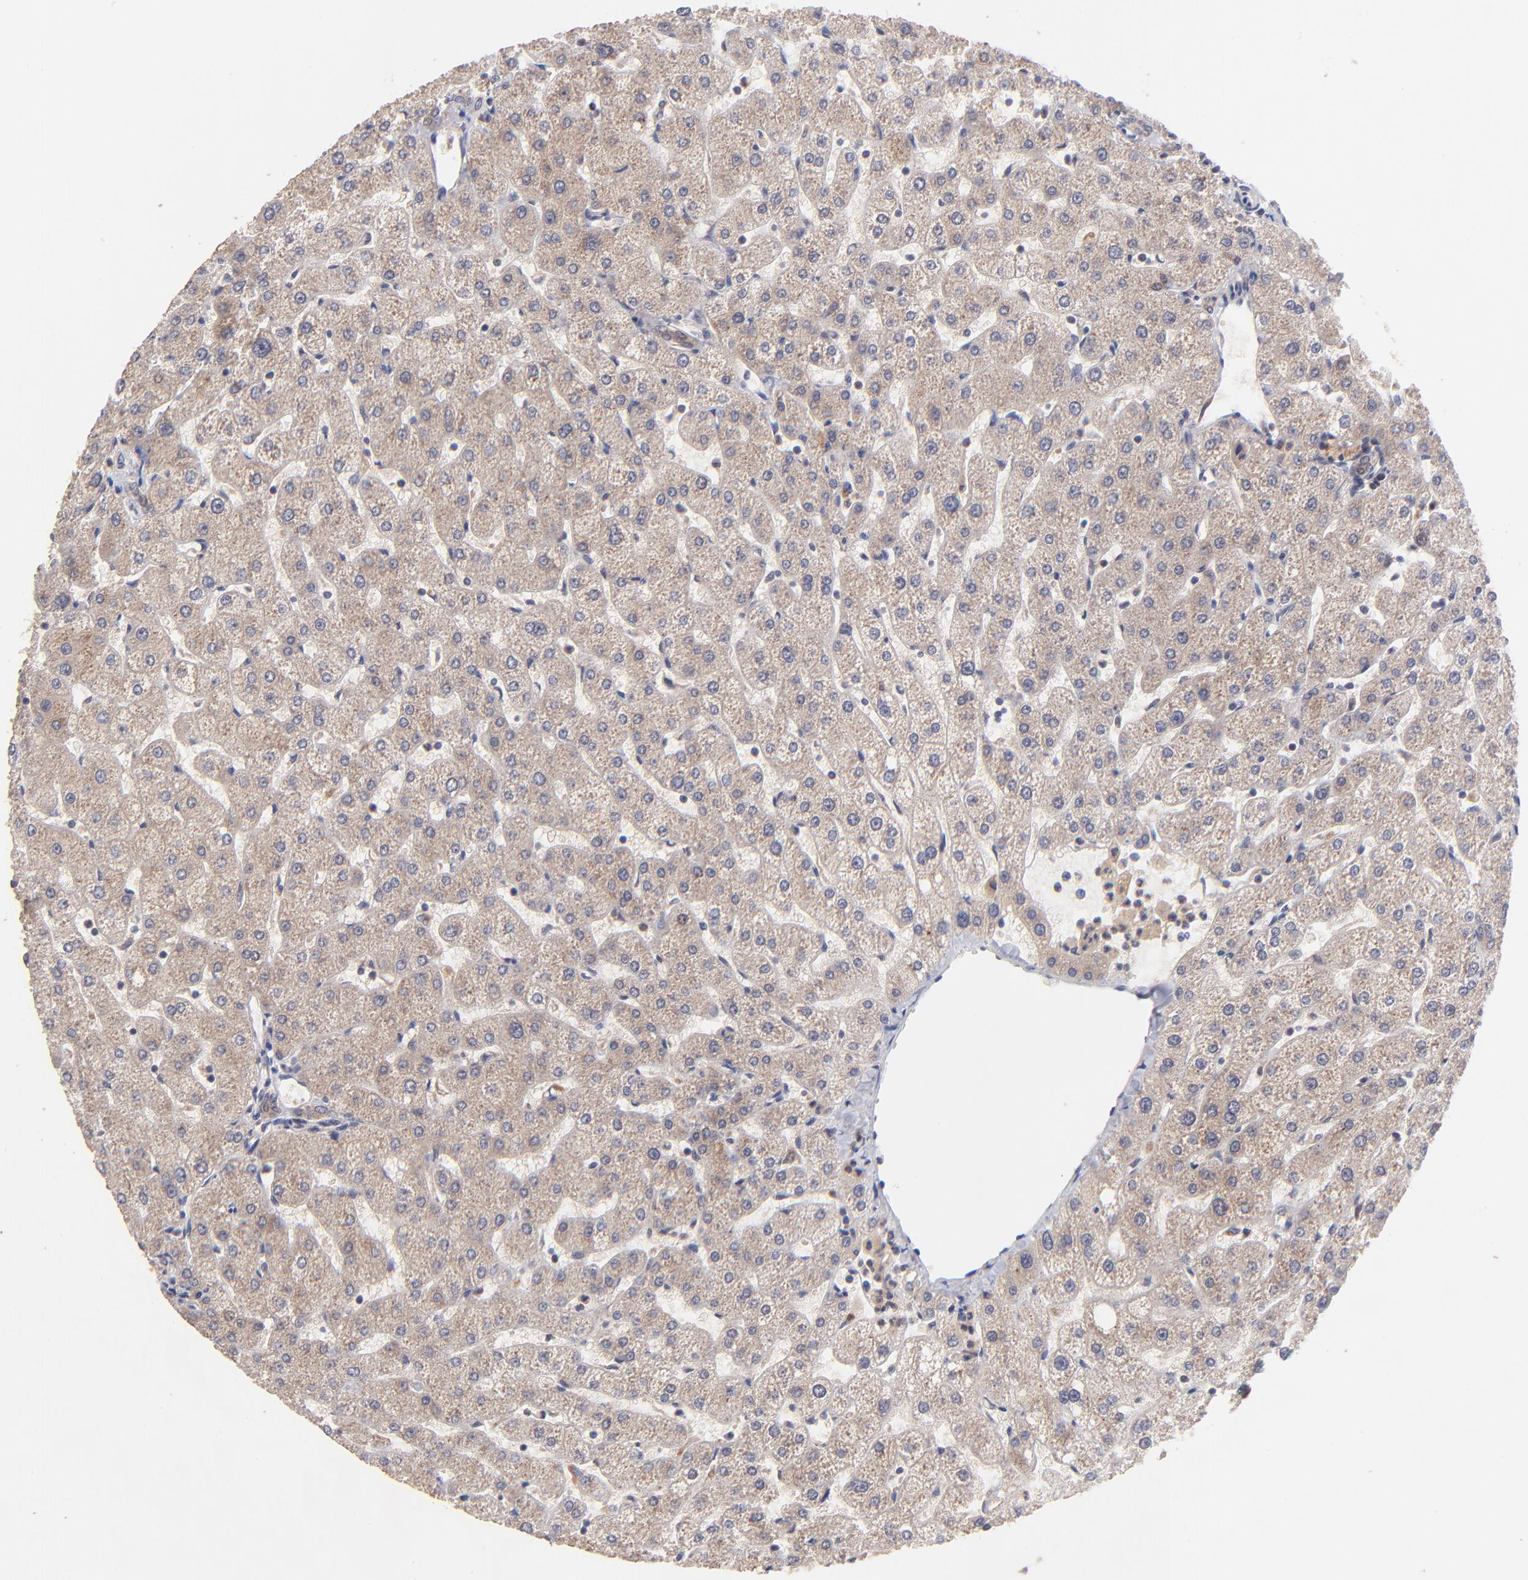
{"staining": {"intensity": "moderate", "quantity": ">75%", "location": "cytoplasmic/membranous"}, "tissue": "liver", "cell_type": "Cholangiocytes", "image_type": "normal", "snomed": [{"axis": "morphology", "description": "Normal tissue, NOS"}, {"axis": "topography", "description": "Liver"}], "caption": "Liver stained with a brown dye displays moderate cytoplasmic/membranous positive positivity in approximately >75% of cholangiocytes.", "gene": "BAIAP2L2", "patient": {"sex": "male", "age": 67}}